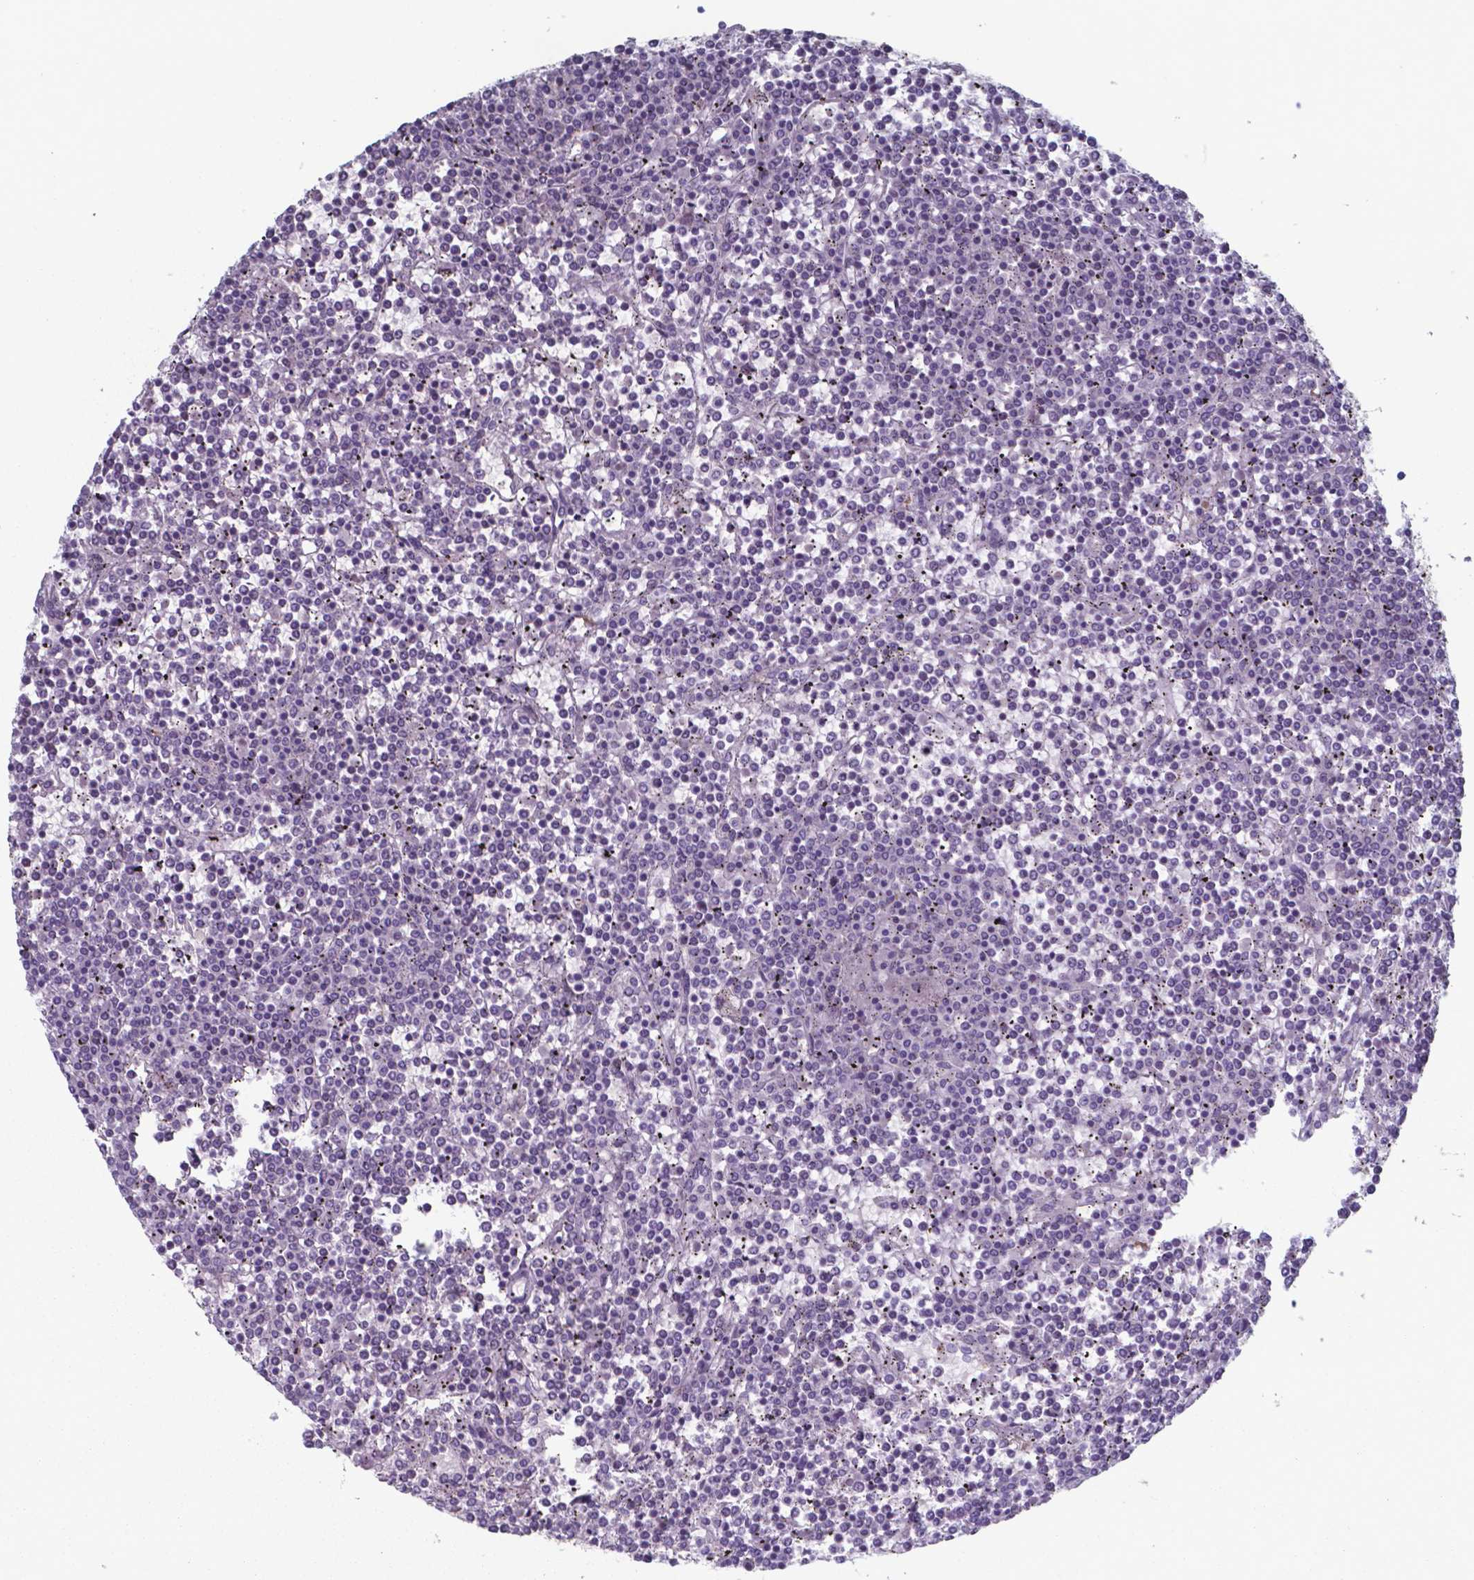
{"staining": {"intensity": "negative", "quantity": "none", "location": "none"}, "tissue": "lymphoma", "cell_type": "Tumor cells", "image_type": "cancer", "snomed": [{"axis": "morphology", "description": "Malignant lymphoma, non-Hodgkin's type, Low grade"}, {"axis": "topography", "description": "Spleen"}], "caption": "Tumor cells show no significant staining in lymphoma. (DAB (3,3'-diaminobenzidine) immunohistochemistry with hematoxylin counter stain).", "gene": "TDP2", "patient": {"sex": "female", "age": 19}}